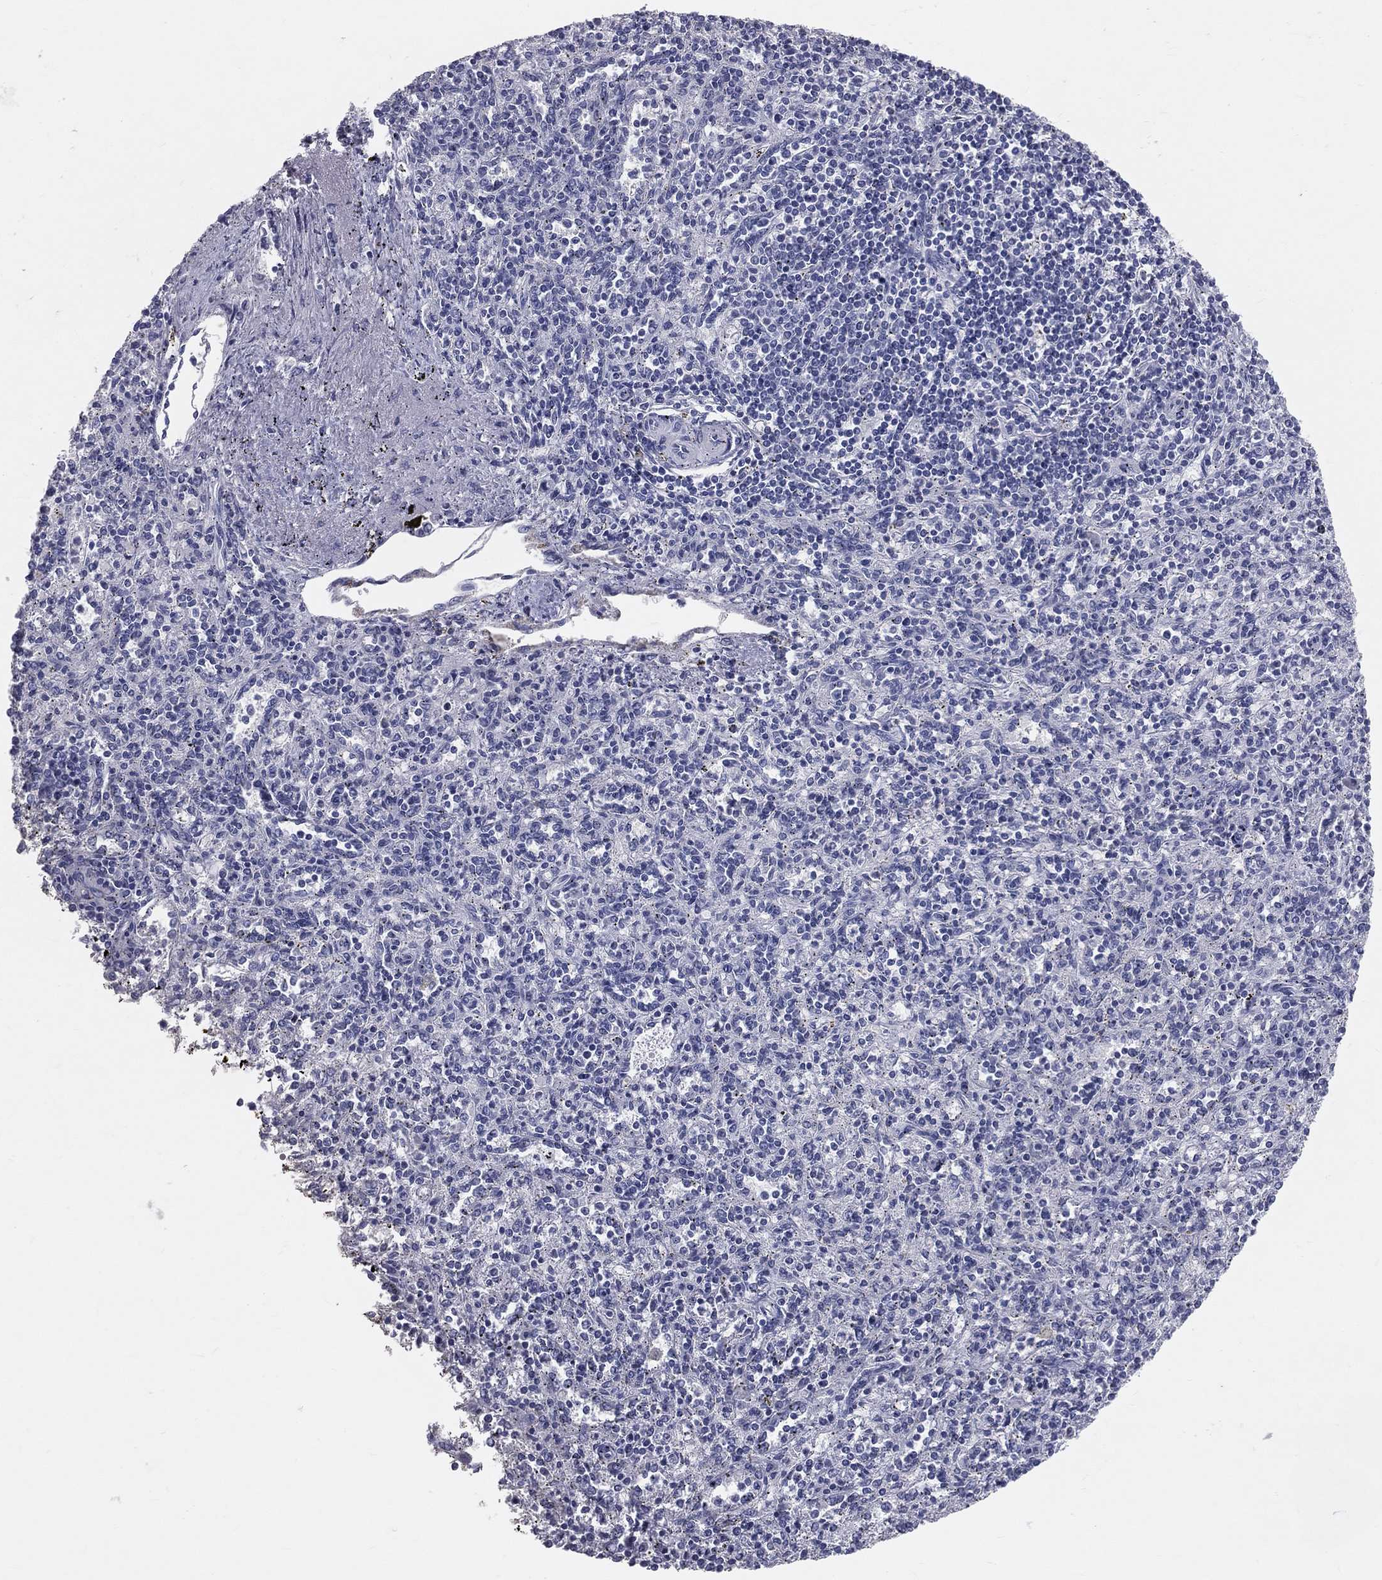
{"staining": {"intensity": "negative", "quantity": "none", "location": "none"}, "tissue": "spleen", "cell_type": "Cells in red pulp", "image_type": "normal", "snomed": [{"axis": "morphology", "description": "Normal tissue, NOS"}, {"axis": "topography", "description": "Spleen"}], "caption": "The photomicrograph reveals no staining of cells in red pulp in benign spleen.", "gene": "TFPI2", "patient": {"sex": "male", "age": 69}}